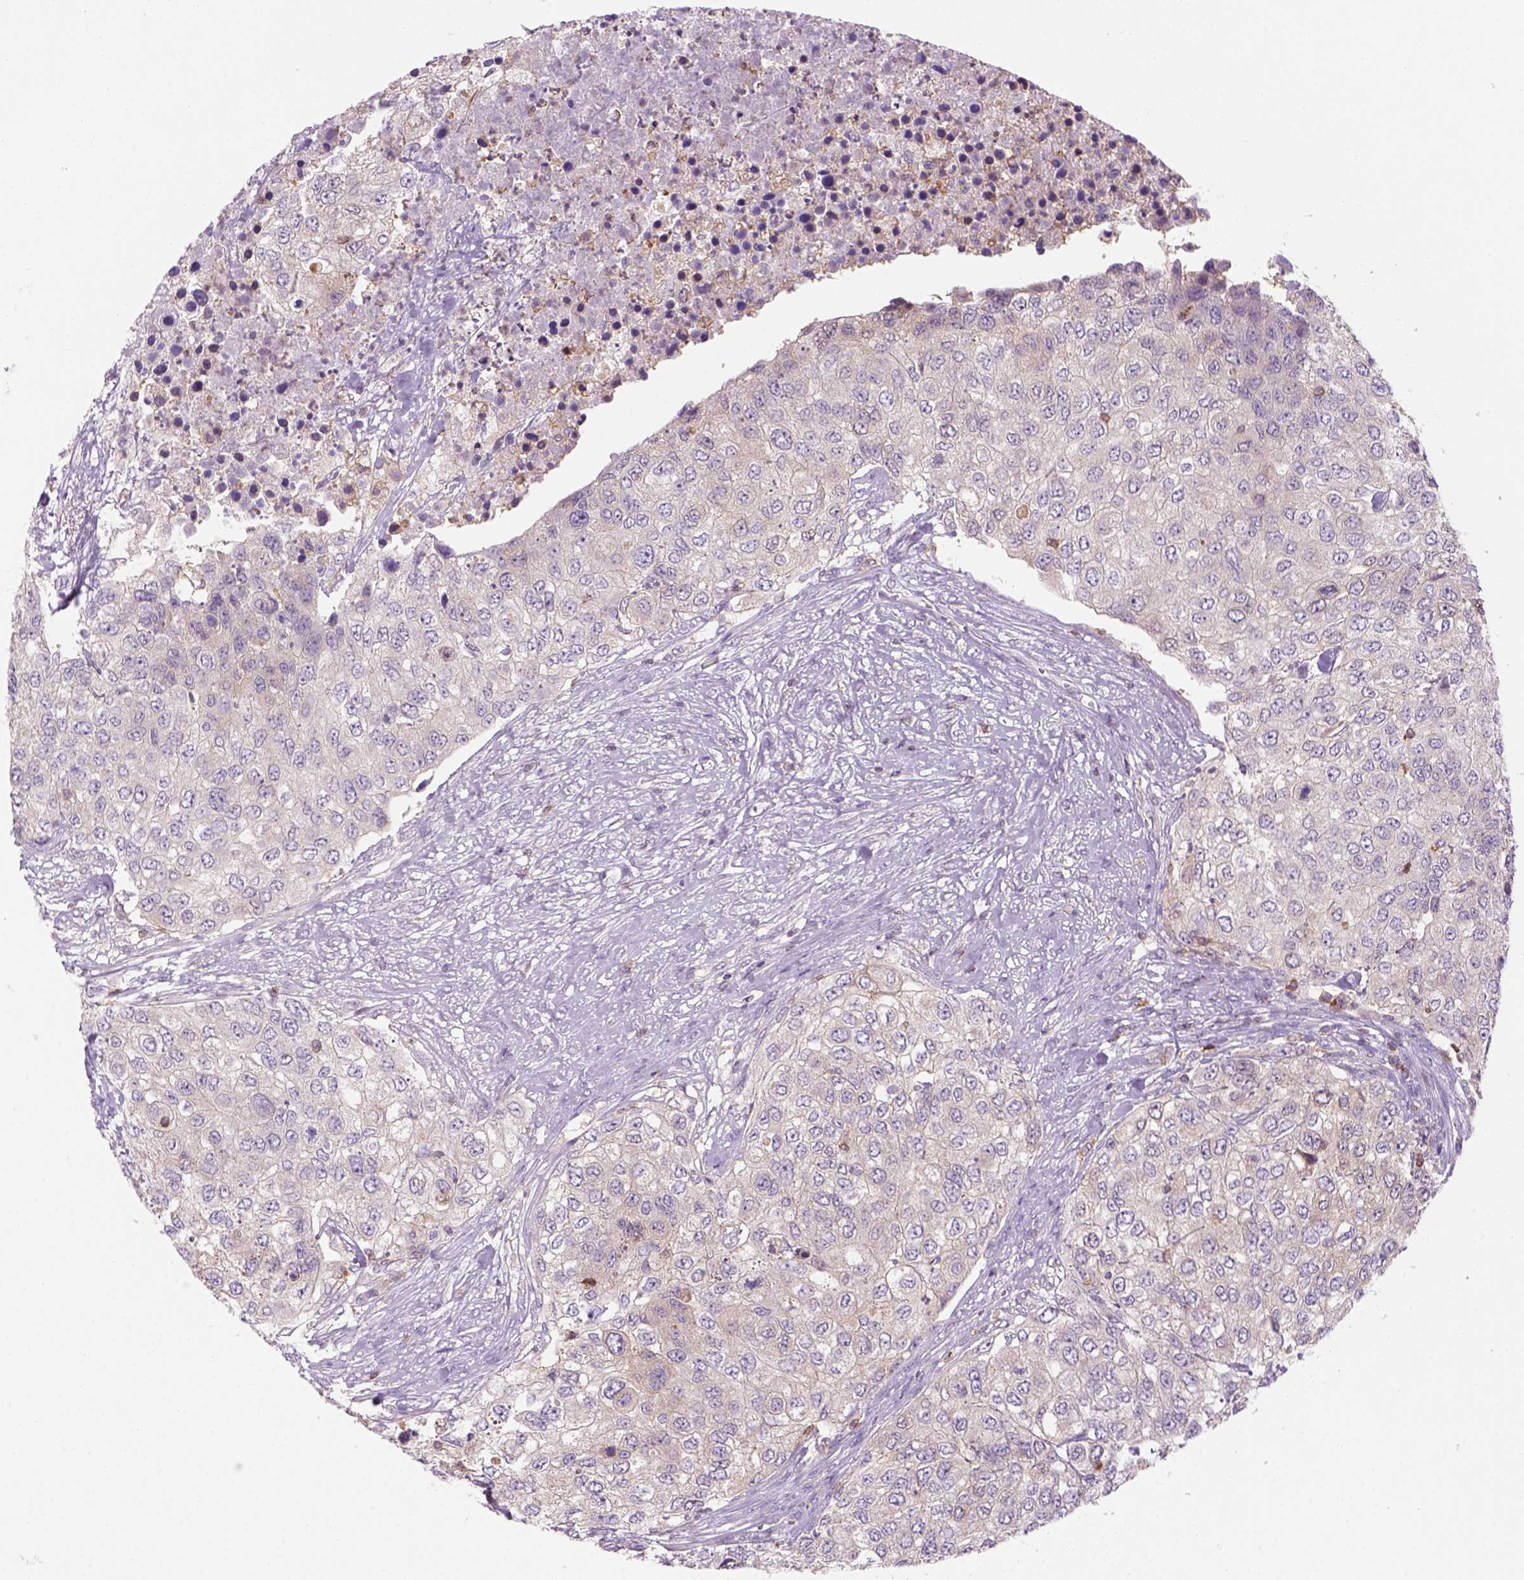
{"staining": {"intensity": "negative", "quantity": "none", "location": "none"}, "tissue": "urothelial cancer", "cell_type": "Tumor cells", "image_type": "cancer", "snomed": [{"axis": "morphology", "description": "Urothelial carcinoma, High grade"}, {"axis": "topography", "description": "Urinary bladder"}], "caption": "Immunohistochemical staining of urothelial cancer displays no significant positivity in tumor cells. (Immunohistochemistry, brightfield microscopy, high magnification).", "gene": "GOT1", "patient": {"sex": "female", "age": 78}}